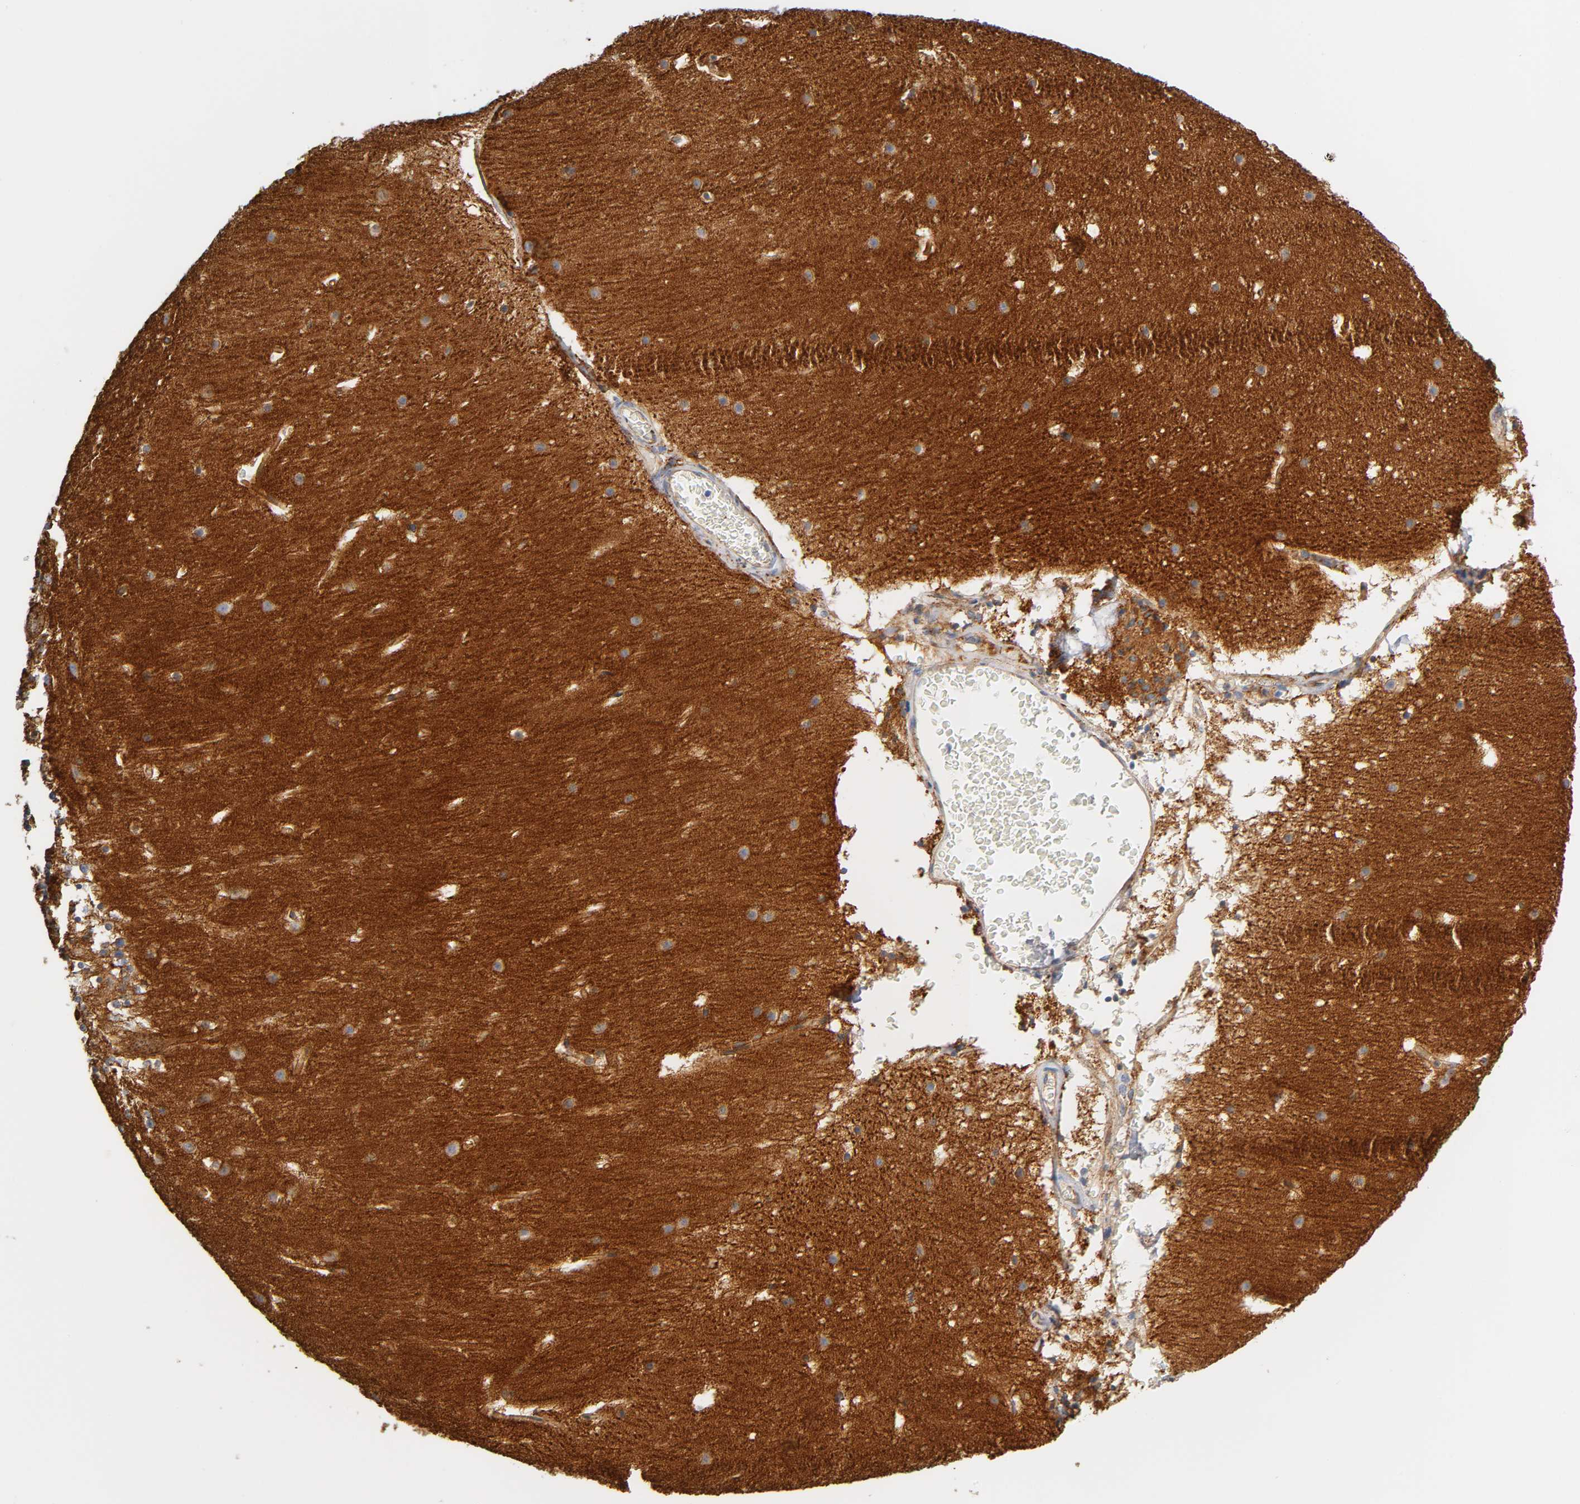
{"staining": {"intensity": "negative", "quantity": "none", "location": "none"}, "tissue": "cerebellum", "cell_type": "Cells in granular layer", "image_type": "normal", "snomed": [{"axis": "morphology", "description": "Normal tissue, NOS"}, {"axis": "topography", "description": "Cerebellum"}], "caption": "IHC histopathology image of unremarkable human cerebellum stained for a protein (brown), which reveals no staining in cells in granular layer.", "gene": "SPTAN1", "patient": {"sex": "male", "age": 45}}